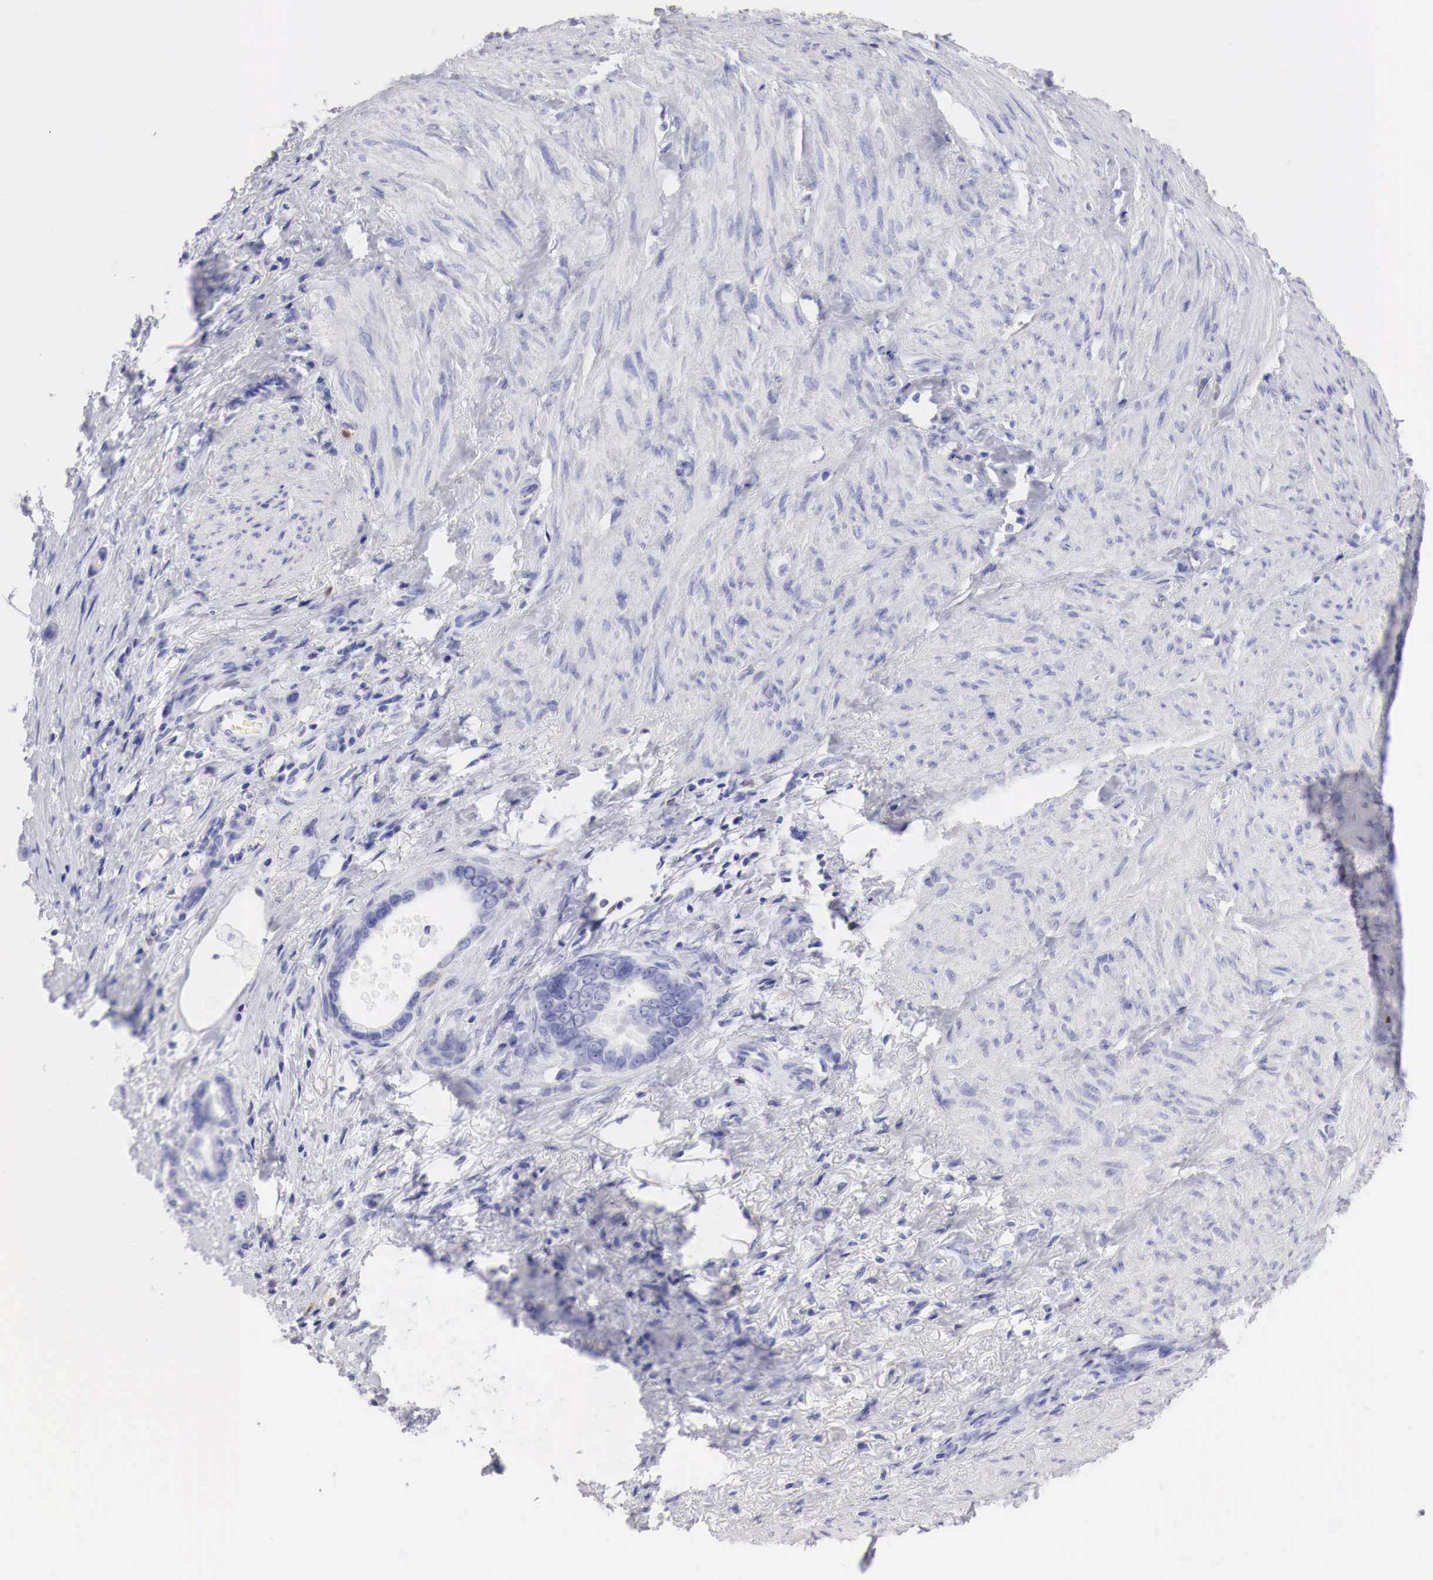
{"staining": {"intensity": "negative", "quantity": "none", "location": "none"}, "tissue": "stomach cancer", "cell_type": "Tumor cells", "image_type": "cancer", "snomed": [{"axis": "morphology", "description": "Adenocarcinoma, NOS"}, {"axis": "topography", "description": "Stomach"}], "caption": "Immunohistochemistry (IHC) image of human stomach adenocarcinoma stained for a protein (brown), which exhibits no positivity in tumor cells.", "gene": "CDKN2A", "patient": {"sex": "male", "age": 78}}